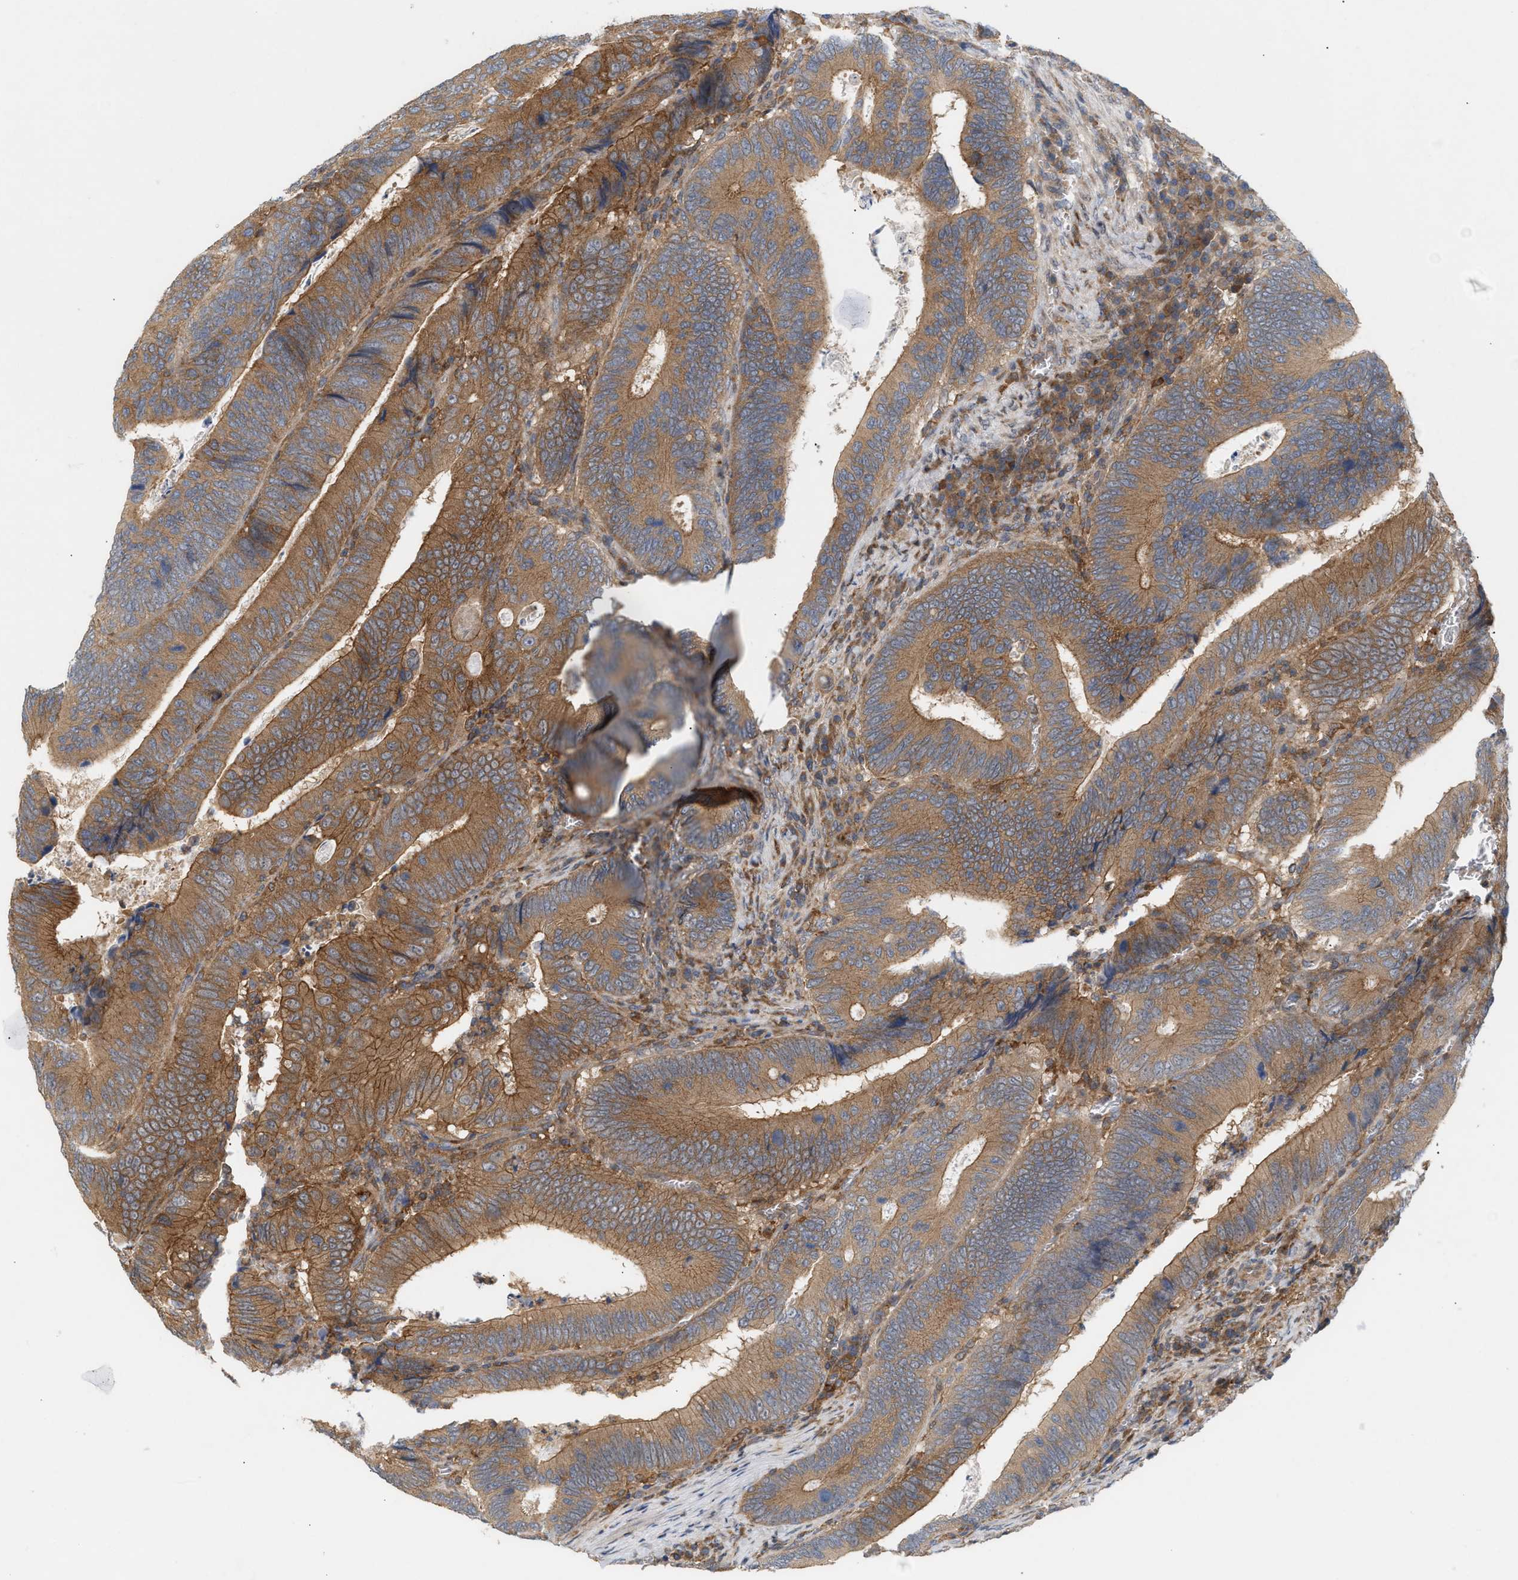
{"staining": {"intensity": "moderate", "quantity": ">75%", "location": "cytoplasmic/membranous"}, "tissue": "colorectal cancer", "cell_type": "Tumor cells", "image_type": "cancer", "snomed": [{"axis": "morphology", "description": "Inflammation, NOS"}, {"axis": "morphology", "description": "Adenocarcinoma, NOS"}, {"axis": "topography", "description": "Colon"}], "caption": "Protein analysis of adenocarcinoma (colorectal) tissue shows moderate cytoplasmic/membranous expression in approximately >75% of tumor cells.", "gene": "DBNL", "patient": {"sex": "male", "age": 72}}